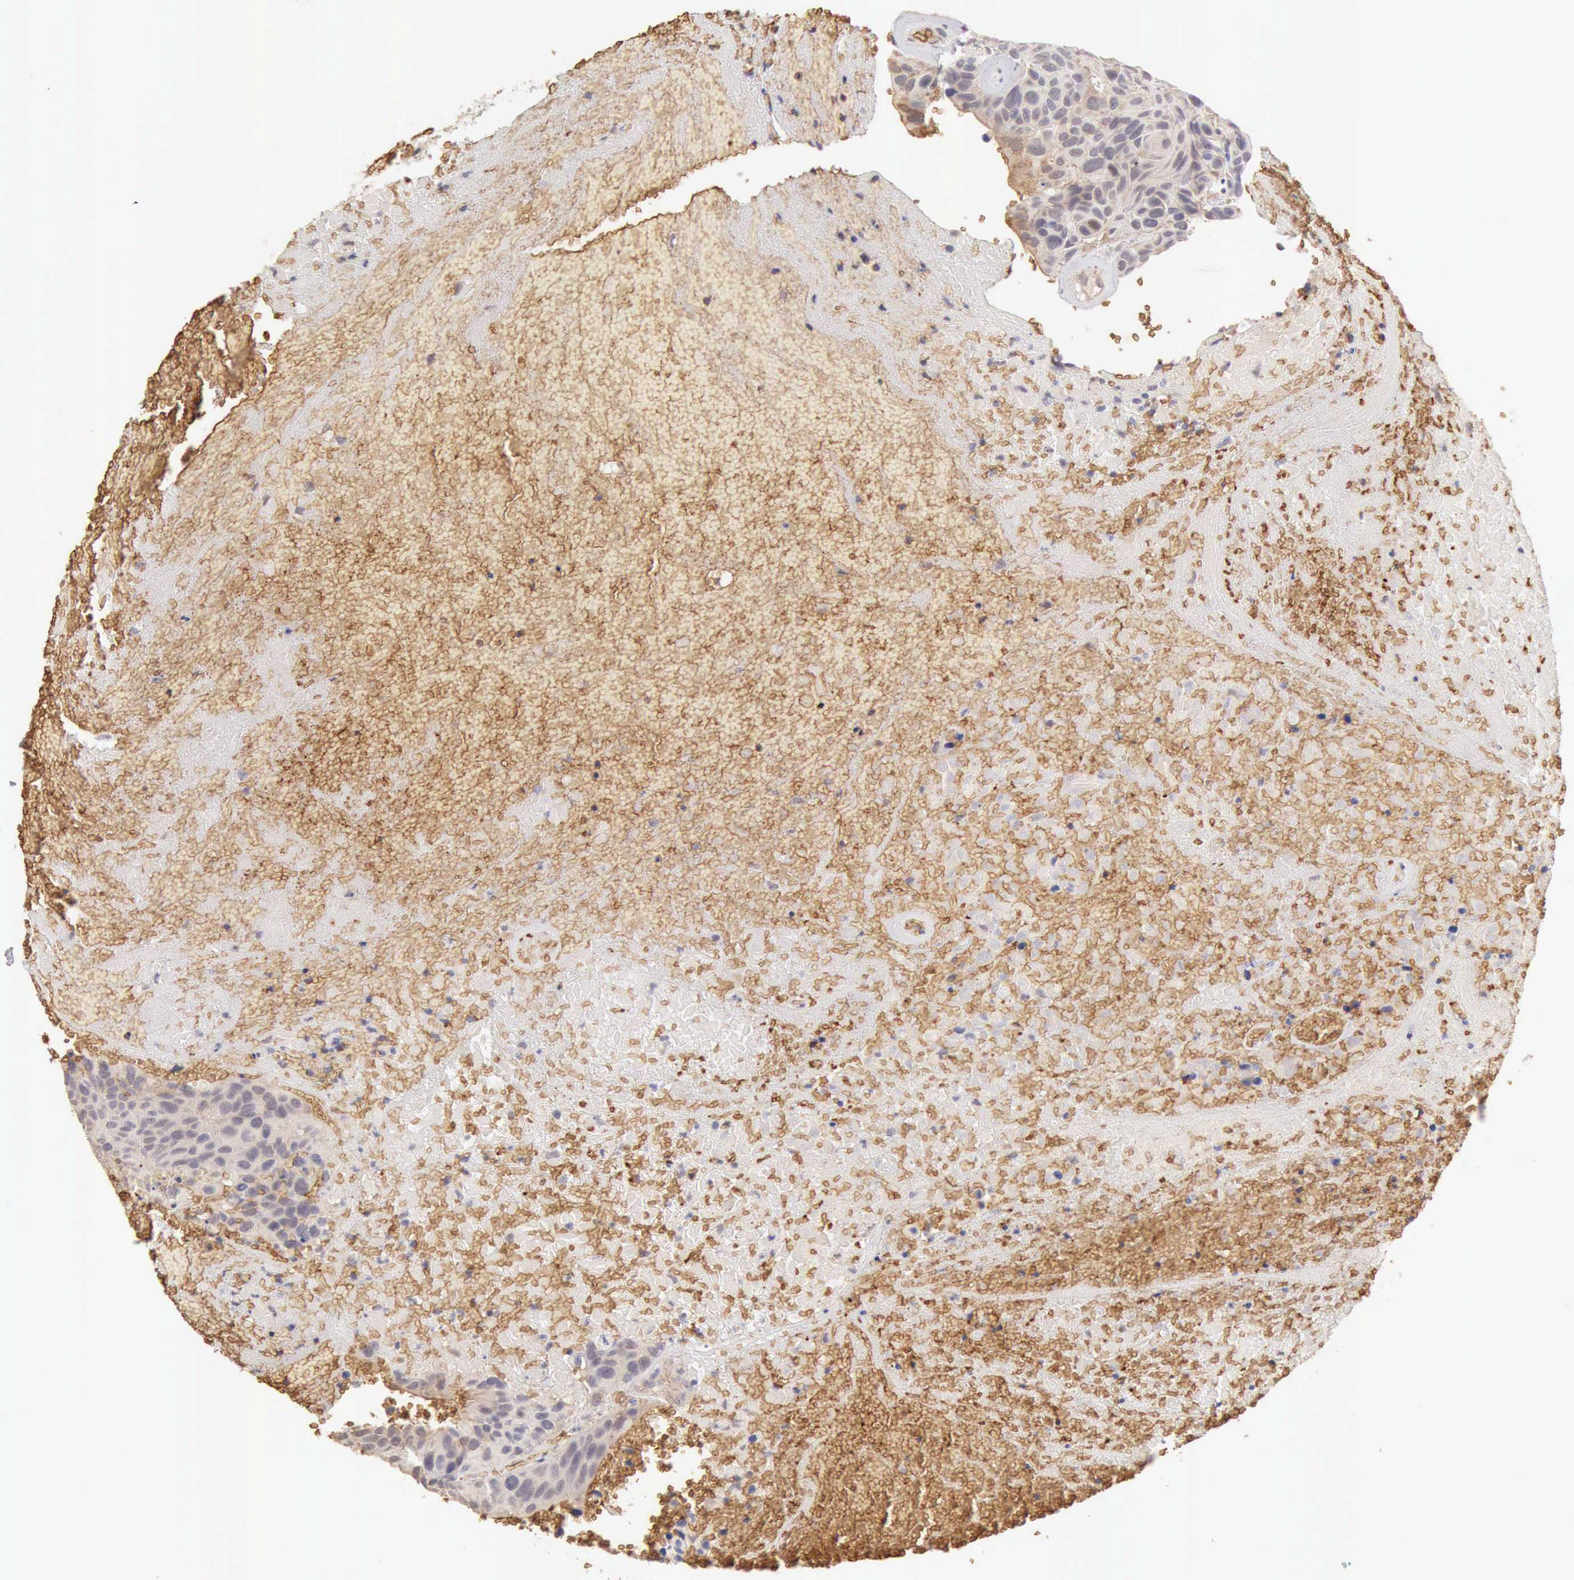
{"staining": {"intensity": "negative", "quantity": "none", "location": "none"}, "tissue": "urothelial cancer", "cell_type": "Tumor cells", "image_type": "cancer", "snomed": [{"axis": "morphology", "description": "Urothelial carcinoma, High grade"}, {"axis": "topography", "description": "Urinary bladder"}], "caption": "Tumor cells show no significant protein staining in urothelial cancer. (DAB immunohistochemistry, high magnification).", "gene": "CFI", "patient": {"sex": "male", "age": 66}}